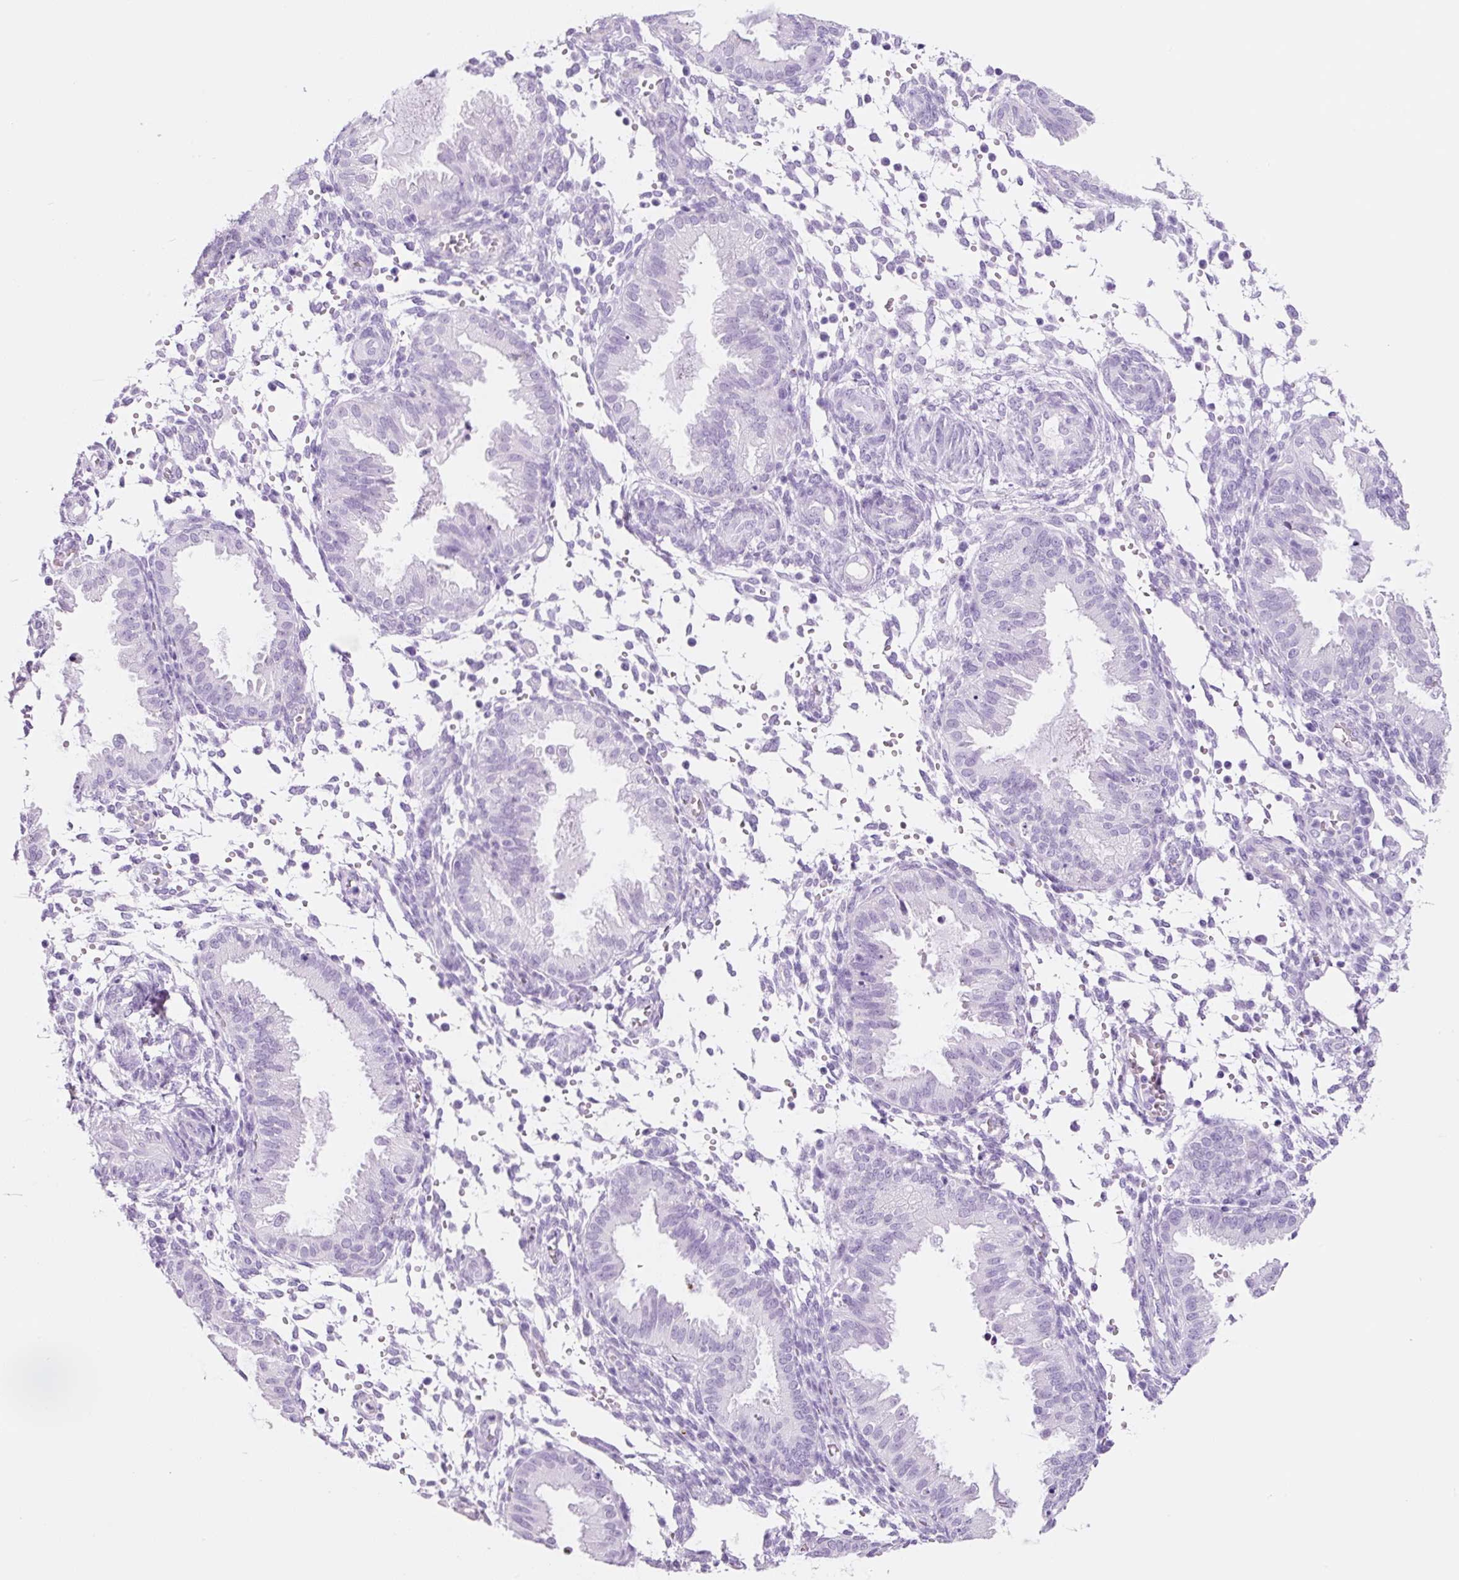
{"staining": {"intensity": "negative", "quantity": "none", "location": "none"}, "tissue": "endometrium", "cell_type": "Cells in endometrial stroma", "image_type": "normal", "snomed": [{"axis": "morphology", "description": "Normal tissue, NOS"}, {"axis": "topography", "description": "Endometrium"}], "caption": "Endometrium was stained to show a protein in brown. There is no significant expression in cells in endometrial stroma. (Immunohistochemistry (ihc), brightfield microscopy, high magnification).", "gene": "ADSS1", "patient": {"sex": "female", "age": 33}}